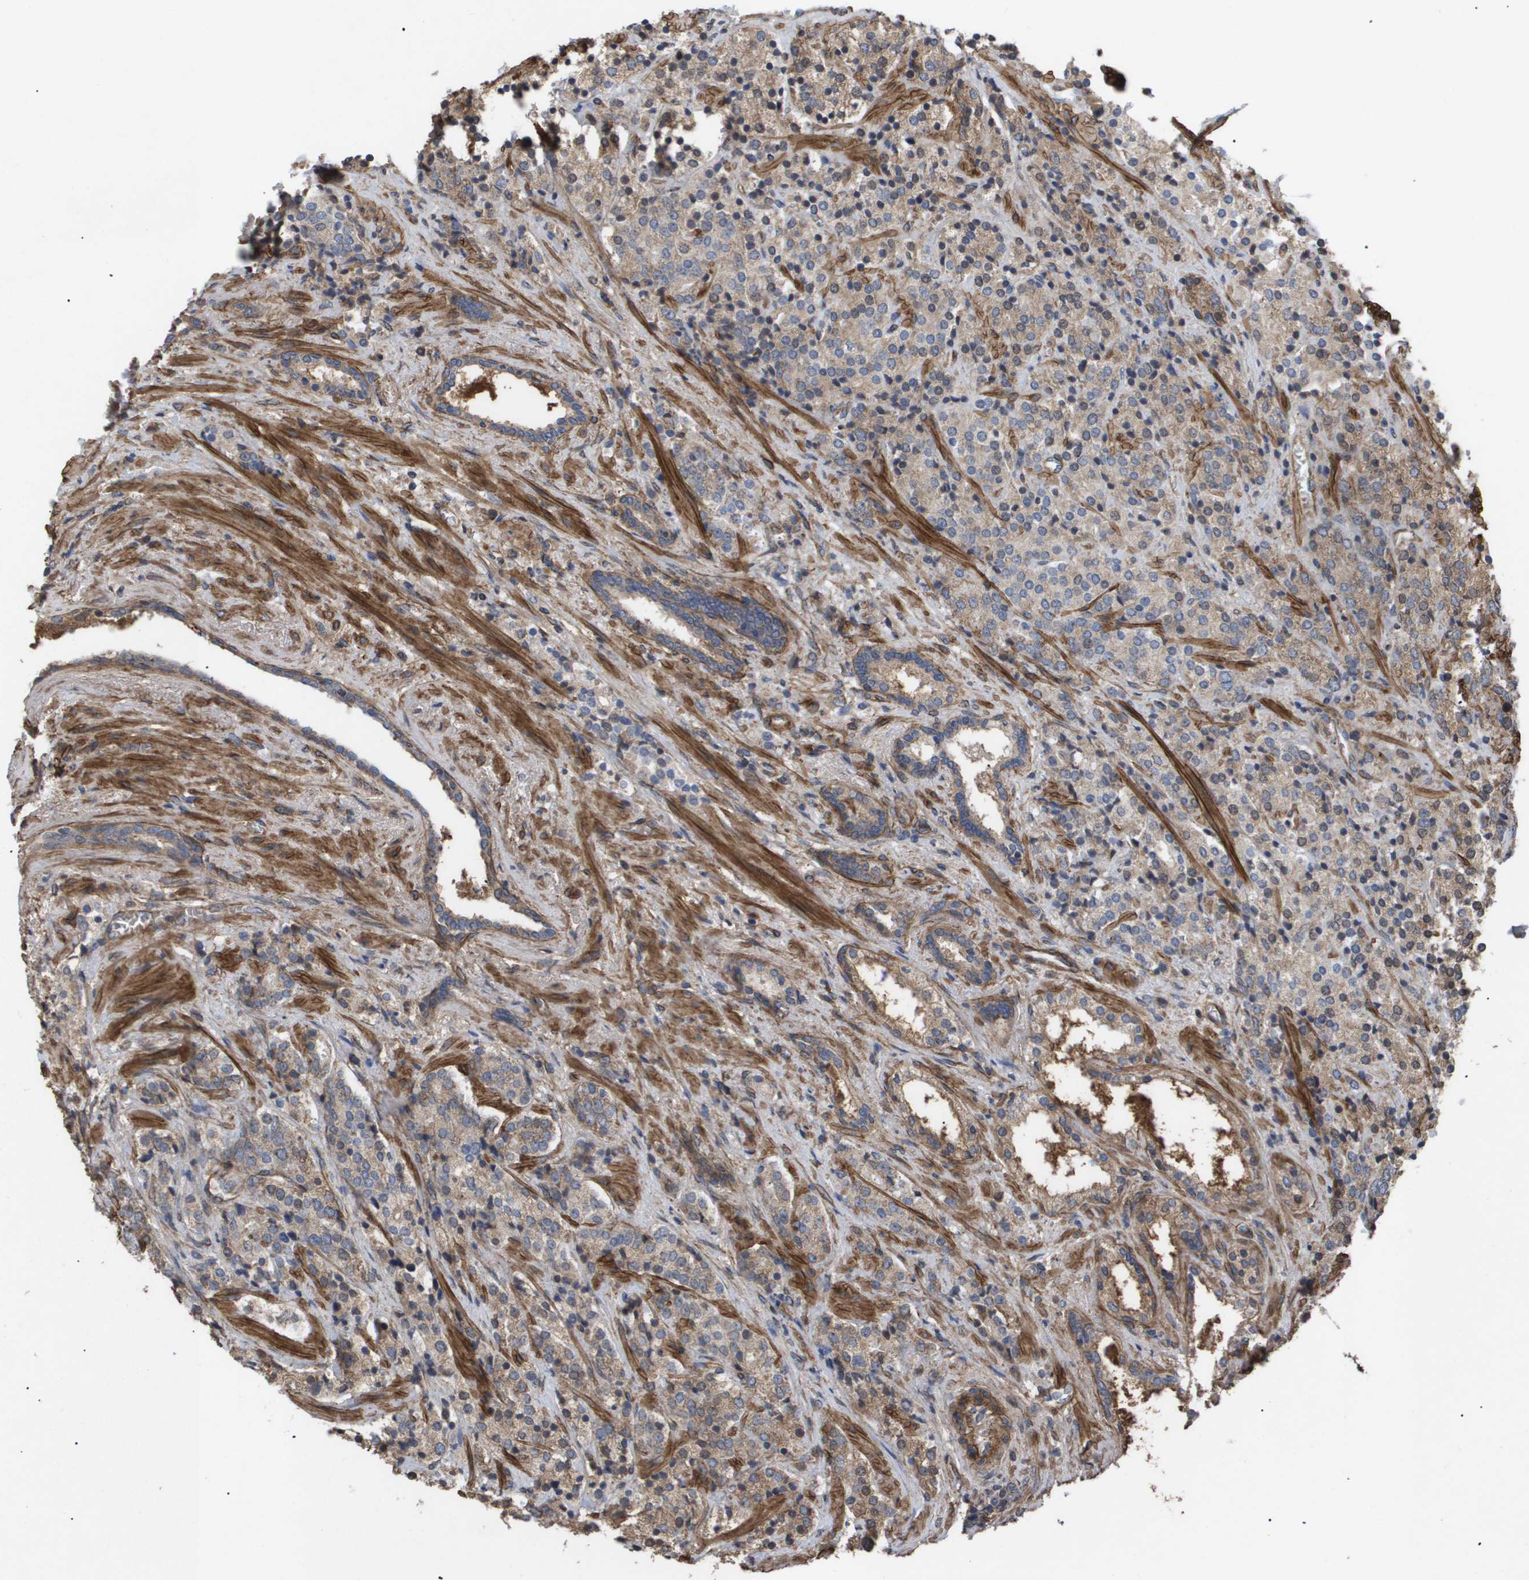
{"staining": {"intensity": "weak", "quantity": ">75%", "location": "cytoplasmic/membranous"}, "tissue": "prostate cancer", "cell_type": "Tumor cells", "image_type": "cancer", "snomed": [{"axis": "morphology", "description": "Adenocarcinoma, High grade"}, {"axis": "topography", "description": "Prostate"}], "caption": "Protein staining reveals weak cytoplasmic/membranous positivity in approximately >75% of tumor cells in prostate cancer (high-grade adenocarcinoma).", "gene": "TNS1", "patient": {"sex": "male", "age": 71}}